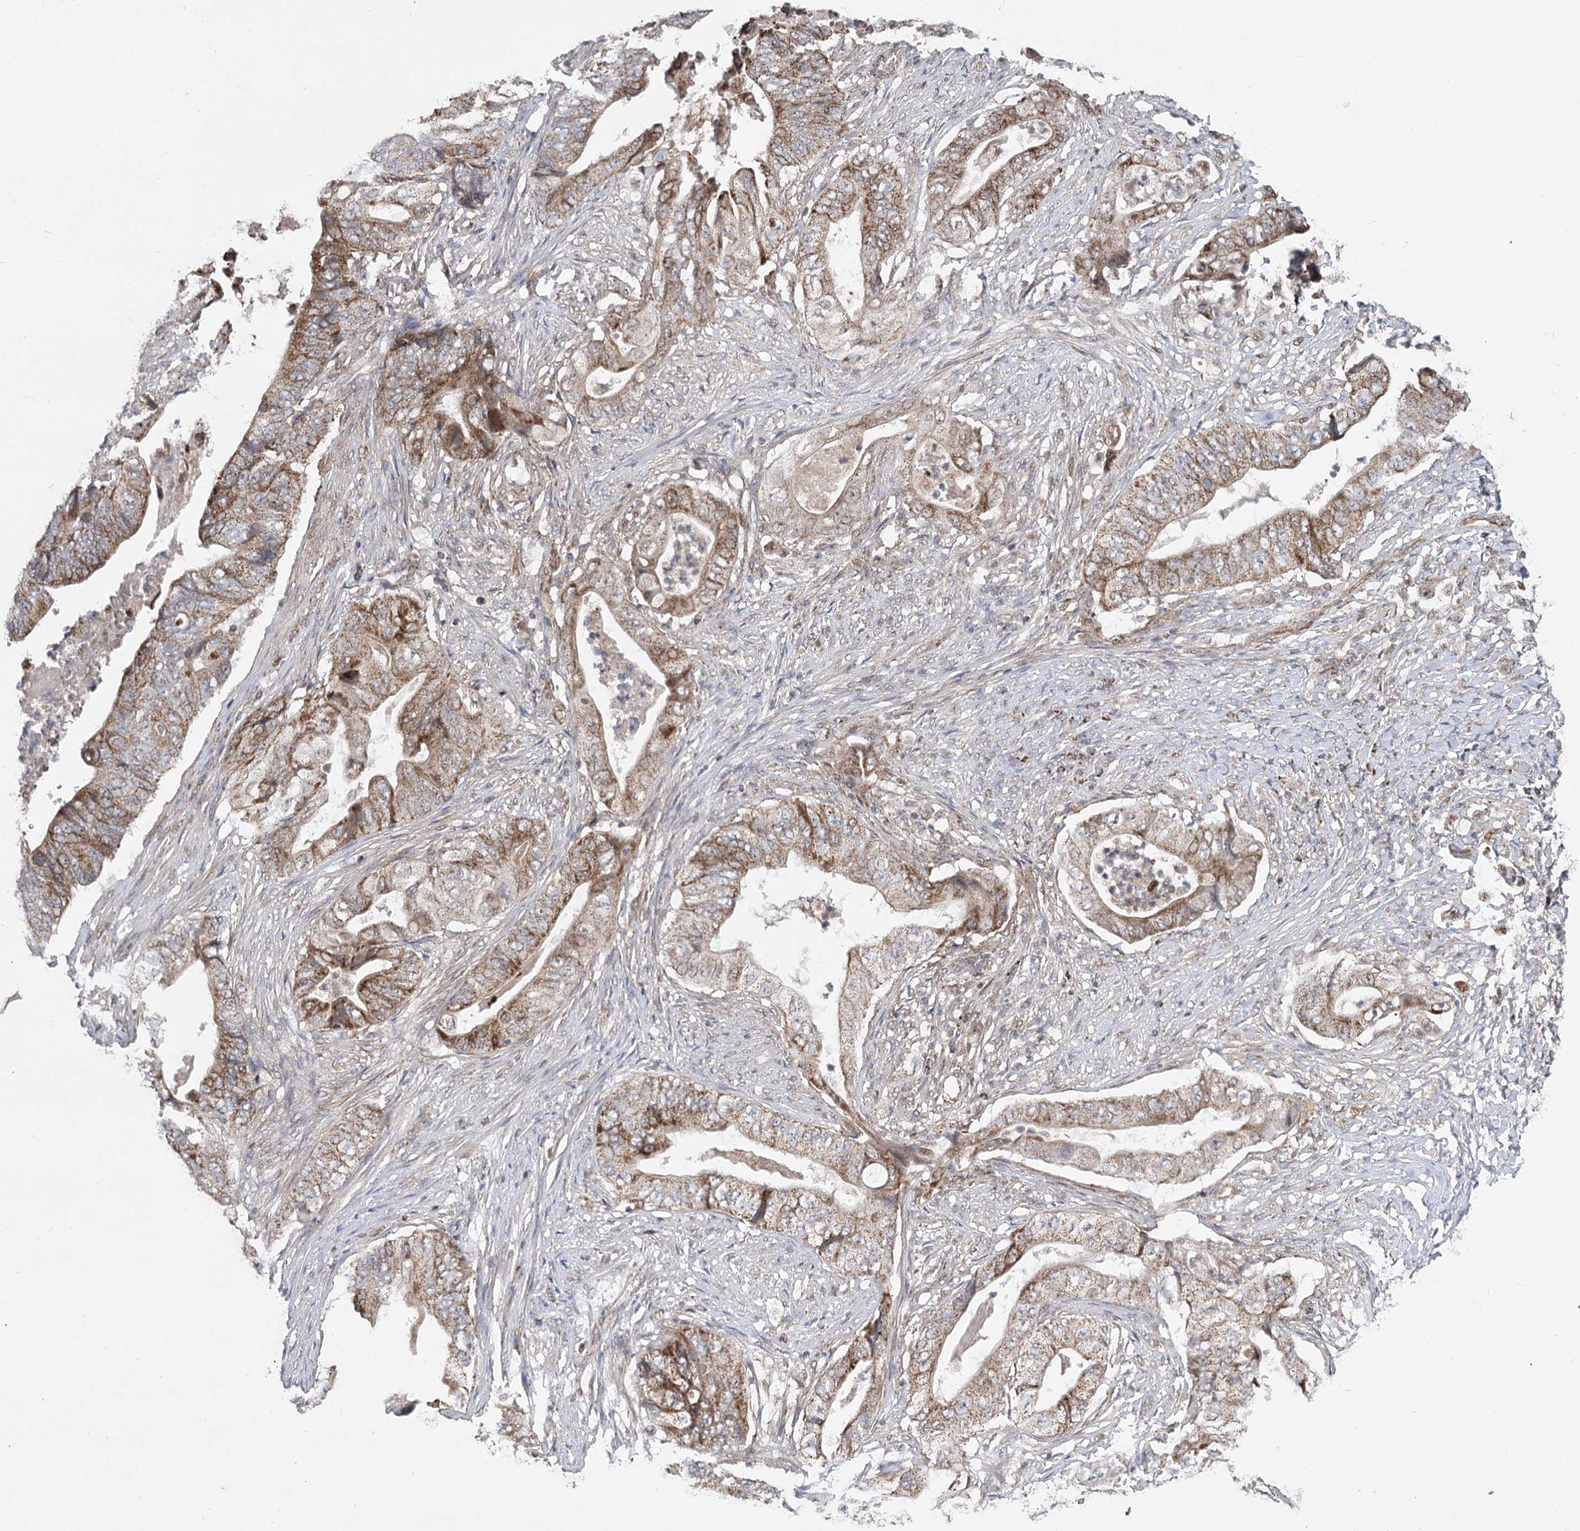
{"staining": {"intensity": "moderate", "quantity": ">75%", "location": "cytoplasmic/membranous"}, "tissue": "stomach cancer", "cell_type": "Tumor cells", "image_type": "cancer", "snomed": [{"axis": "morphology", "description": "Adenocarcinoma, NOS"}, {"axis": "topography", "description": "Stomach"}], "caption": "A medium amount of moderate cytoplasmic/membranous expression is appreciated in approximately >75% of tumor cells in stomach cancer (adenocarcinoma) tissue. The staining was performed using DAB (3,3'-diaminobenzidine), with brown indicating positive protein expression. Nuclei are stained blue with hematoxylin.", "gene": "SLC4A1AP", "patient": {"sex": "female", "age": 73}}